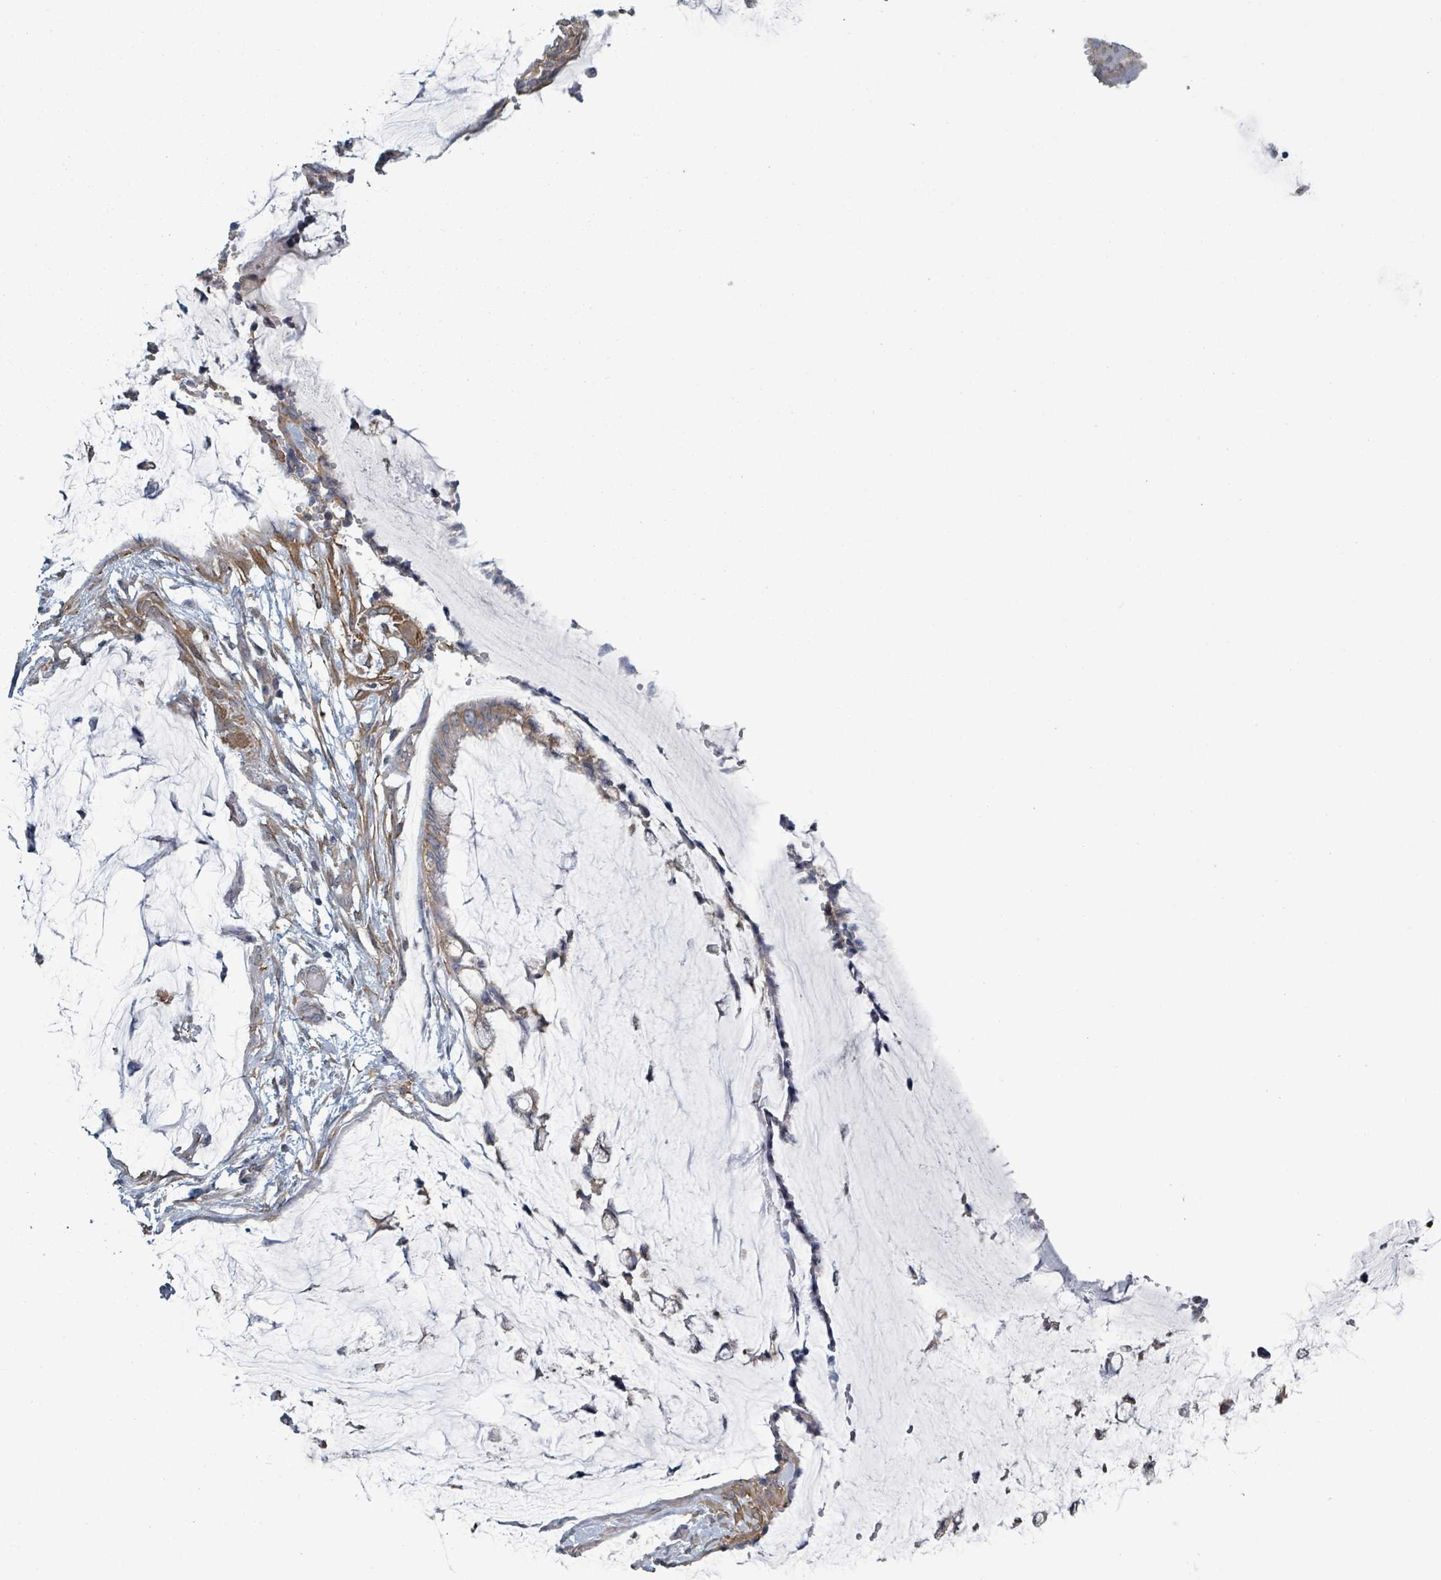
{"staining": {"intensity": "weak", "quantity": "25%-75%", "location": "cytoplasmic/membranous"}, "tissue": "ovarian cancer", "cell_type": "Tumor cells", "image_type": "cancer", "snomed": [{"axis": "morphology", "description": "Cystadenocarcinoma, mucinous, NOS"}, {"axis": "topography", "description": "Ovary"}], "caption": "Immunohistochemical staining of human ovarian mucinous cystadenocarcinoma reveals low levels of weak cytoplasmic/membranous expression in approximately 25%-75% of tumor cells.", "gene": "ADCK1", "patient": {"sex": "female", "age": 39}}